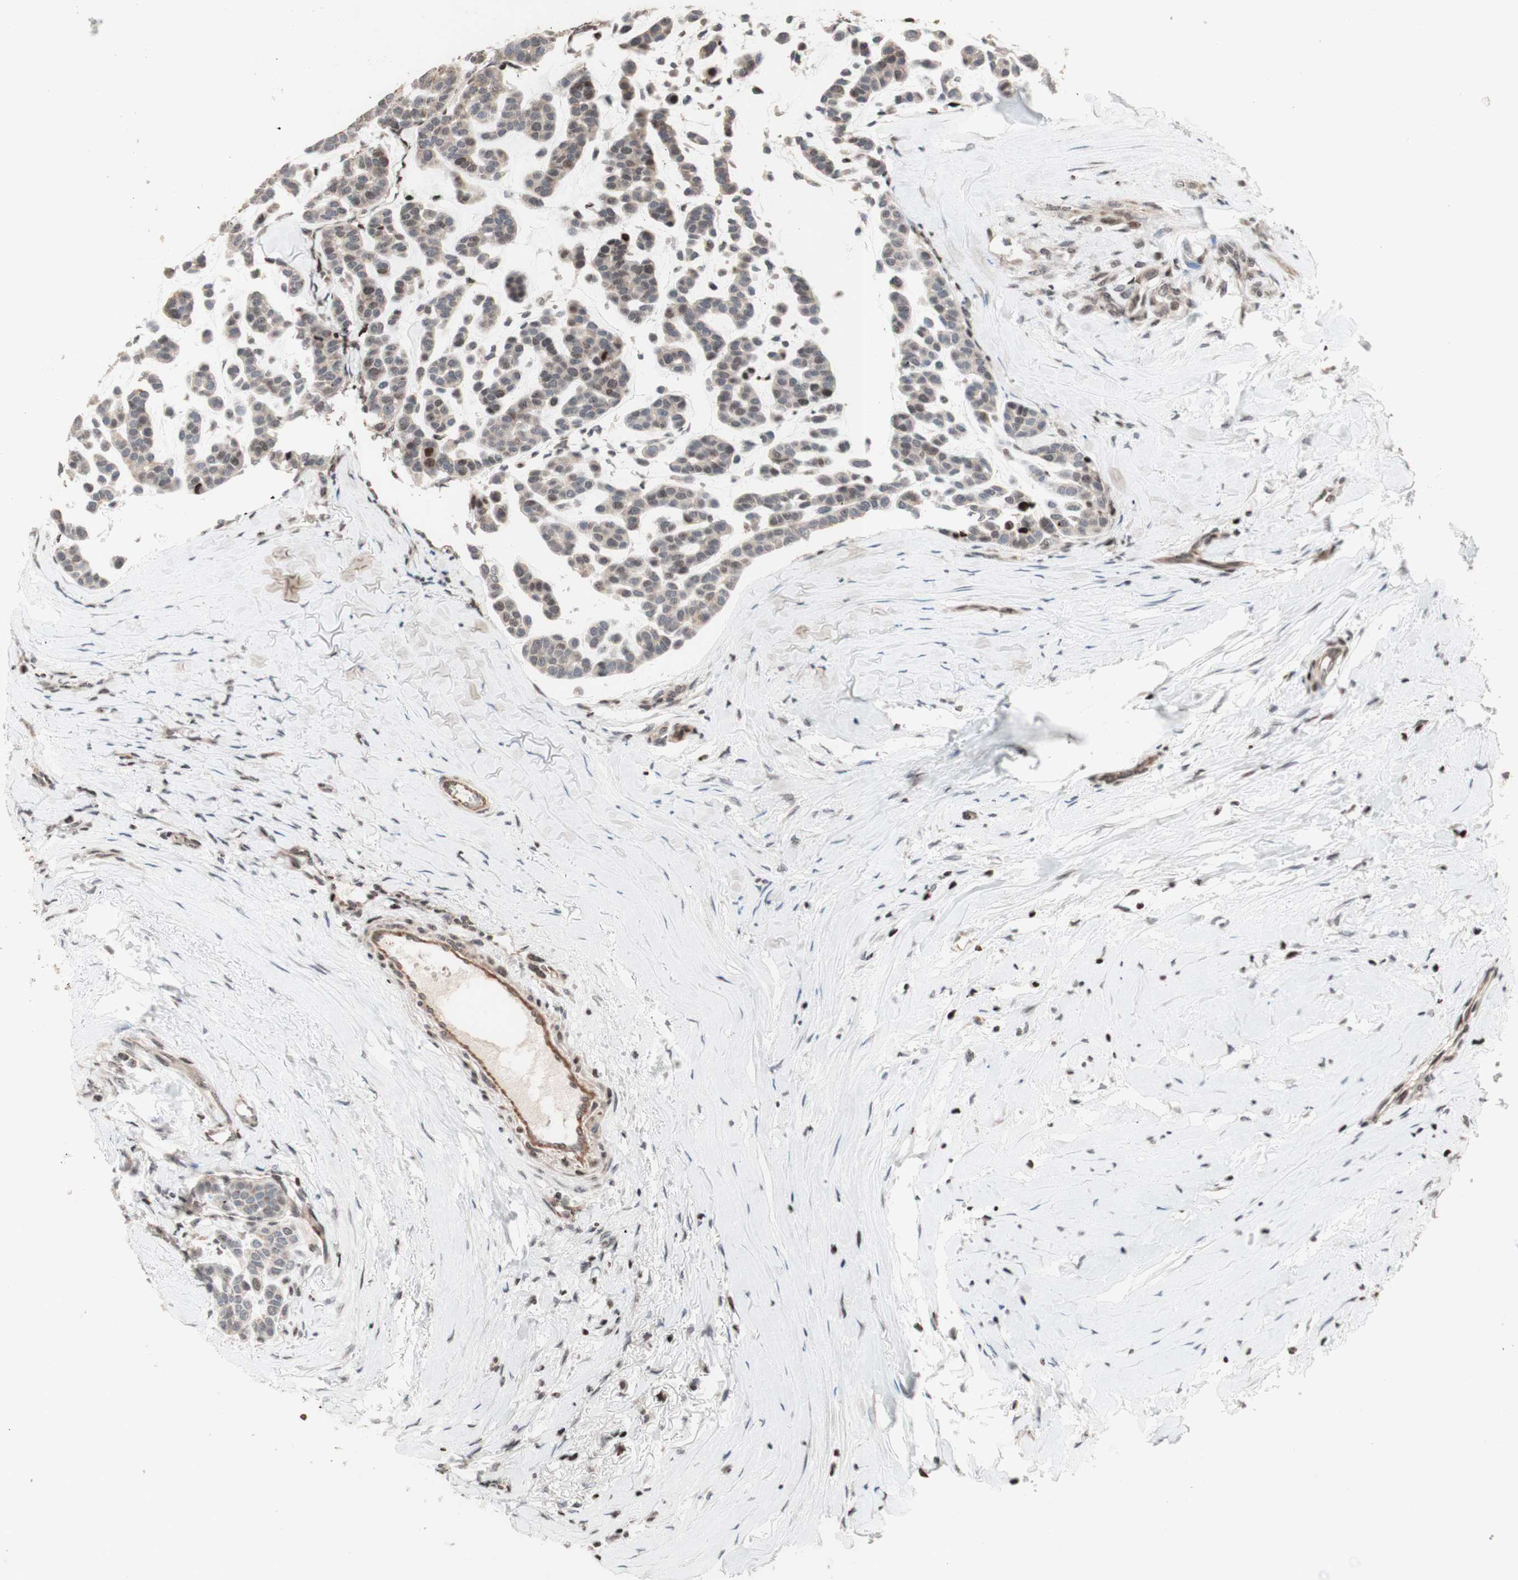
{"staining": {"intensity": "negative", "quantity": "none", "location": "none"}, "tissue": "head and neck cancer", "cell_type": "Tumor cells", "image_type": "cancer", "snomed": [{"axis": "morphology", "description": "Adenocarcinoma, NOS"}, {"axis": "morphology", "description": "Adenoma, NOS"}, {"axis": "topography", "description": "Head-Neck"}], "caption": "IHC image of neoplastic tissue: human head and neck cancer stained with DAB reveals no significant protein expression in tumor cells.", "gene": "POLA1", "patient": {"sex": "female", "age": 55}}